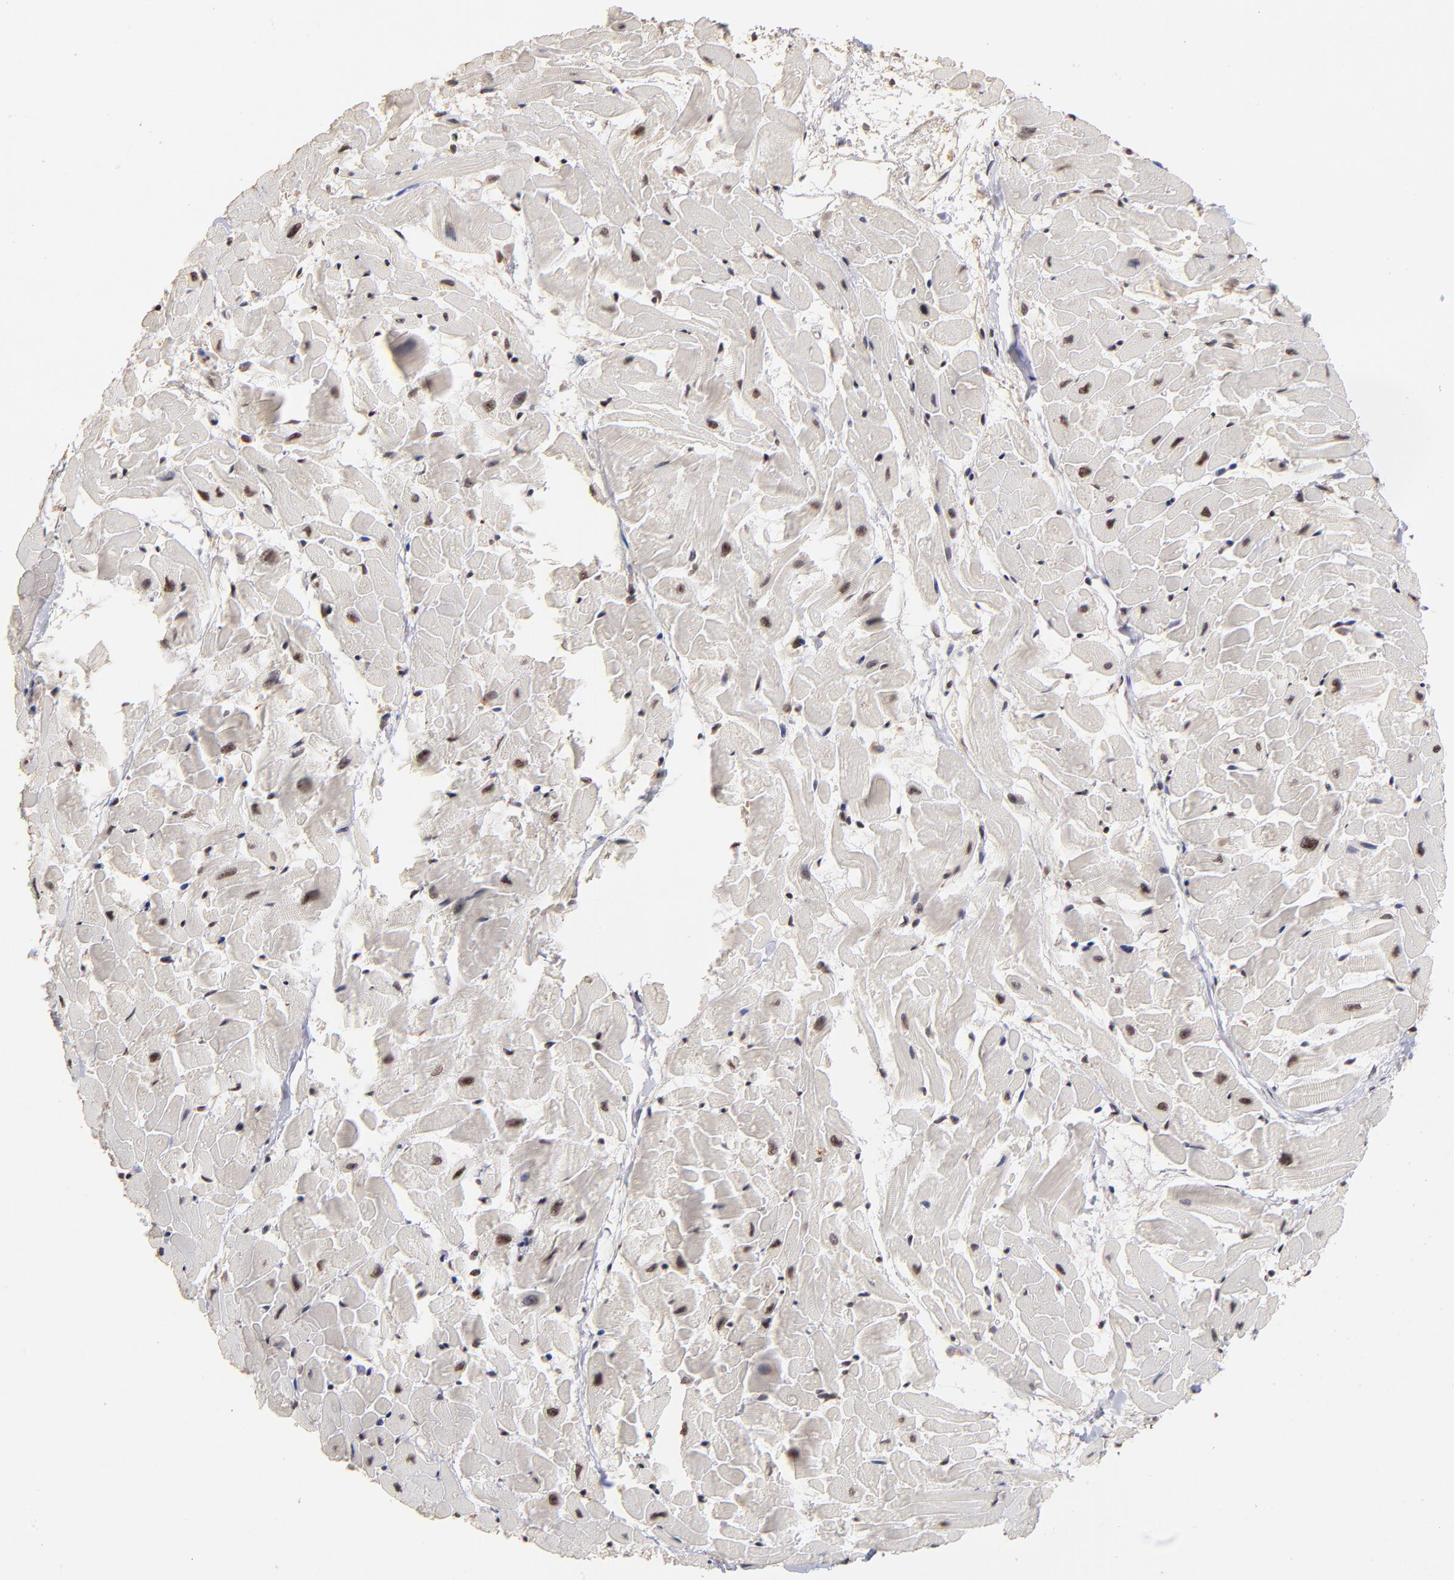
{"staining": {"intensity": "strong", "quantity": ">75%", "location": "nuclear"}, "tissue": "heart muscle", "cell_type": "Cardiomyocytes", "image_type": "normal", "snomed": [{"axis": "morphology", "description": "Normal tissue, NOS"}, {"axis": "topography", "description": "Heart"}], "caption": "Immunohistochemistry (IHC) of normal heart muscle exhibits high levels of strong nuclear staining in approximately >75% of cardiomyocytes. (brown staining indicates protein expression, while blue staining denotes nuclei).", "gene": "ZNF146", "patient": {"sex": "female", "age": 19}}